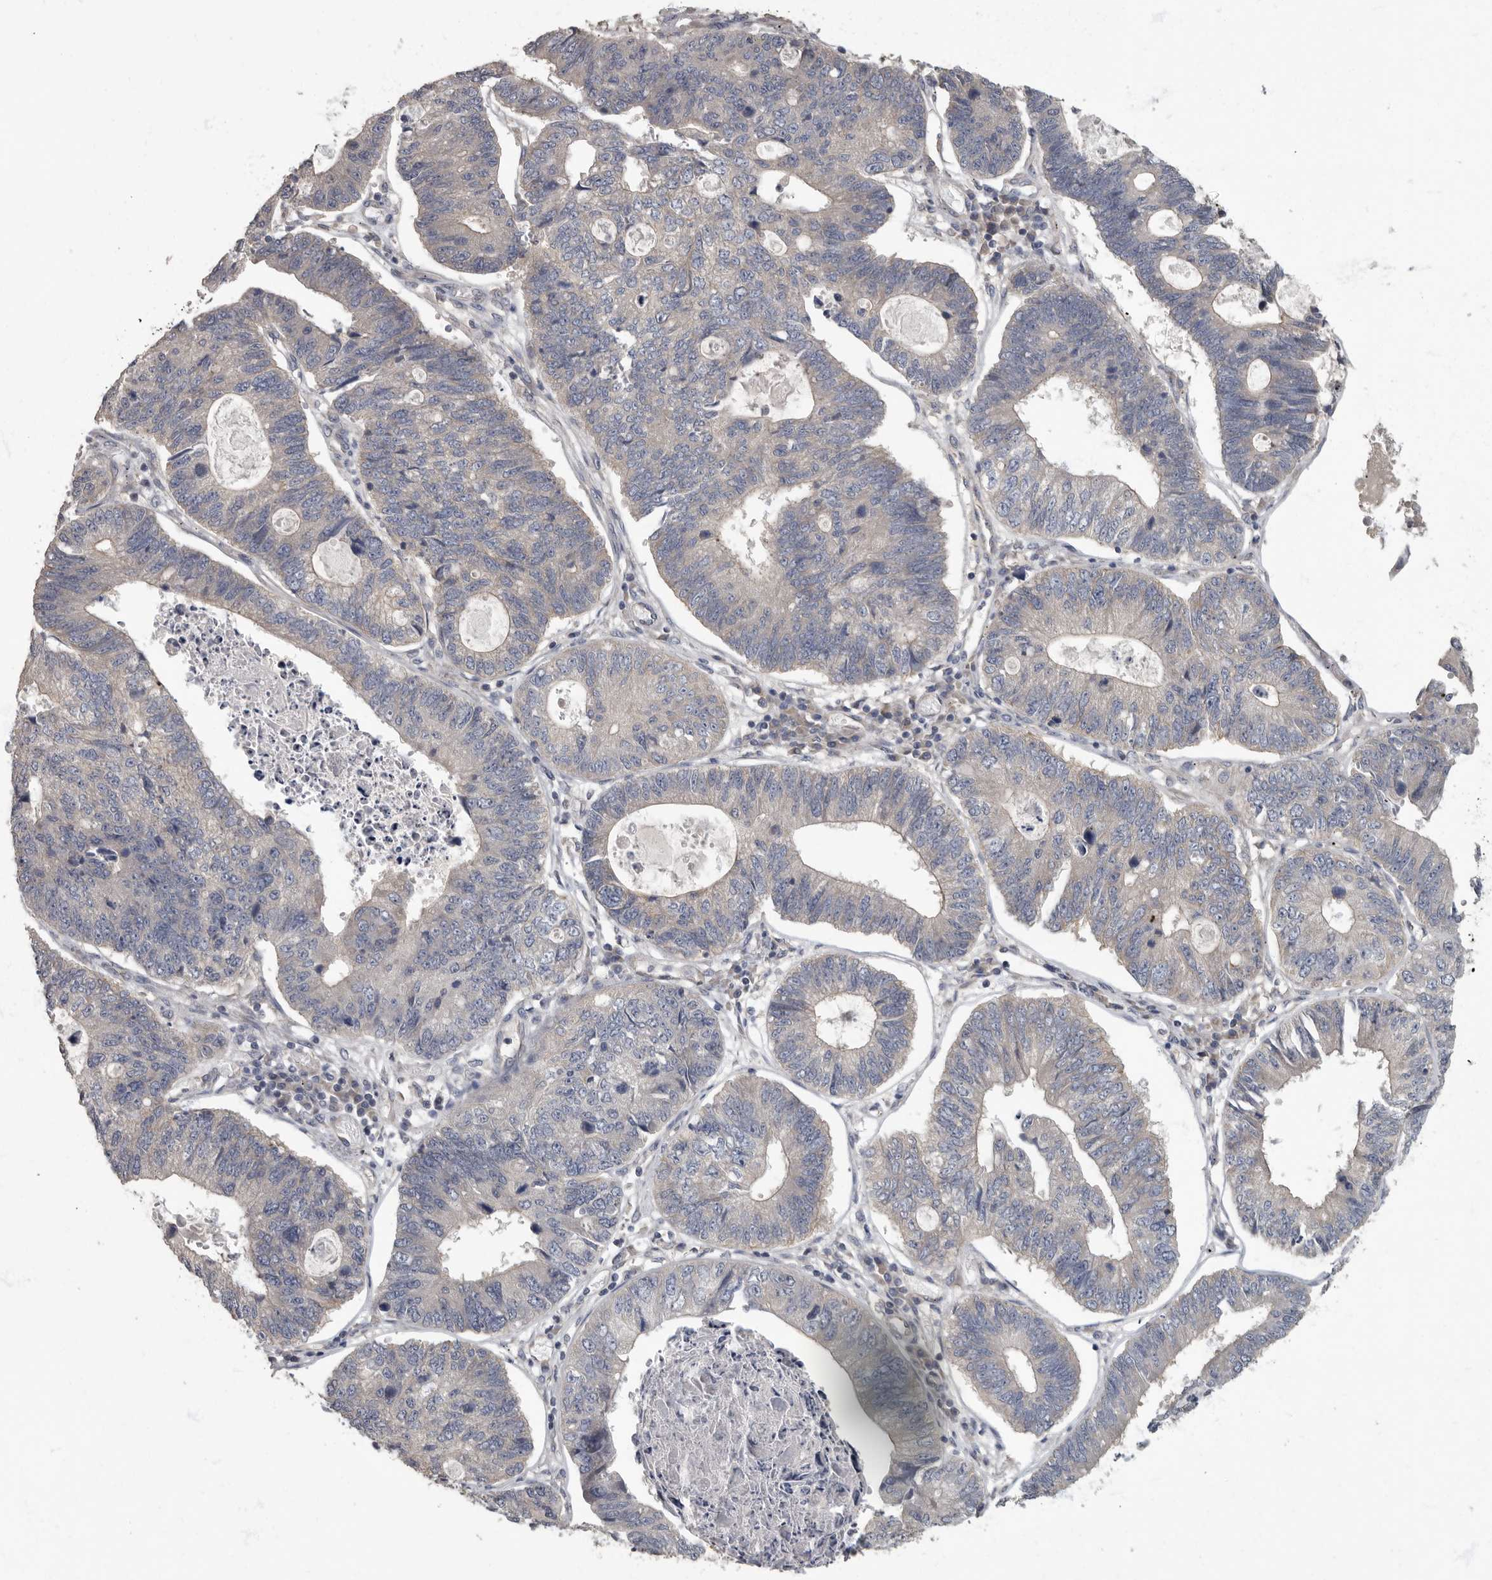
{"staining": {"intensity": "negative", "quantity": "none", "location": "none"}, "tissue": "stomach cancer", "cell_type": "Tumor cells", "image_type": "cancer", "snomed": [{"axis": "morphology", "description": "Adenocarcinoma, NOS"}, {"axis": "topography", "description": "Stomach"}], "caption": "Tumor cells are negative for brown protein staining in stomach cancer.", "gene": "PDK1", "patient": {"sex": "male", "age": 59}}